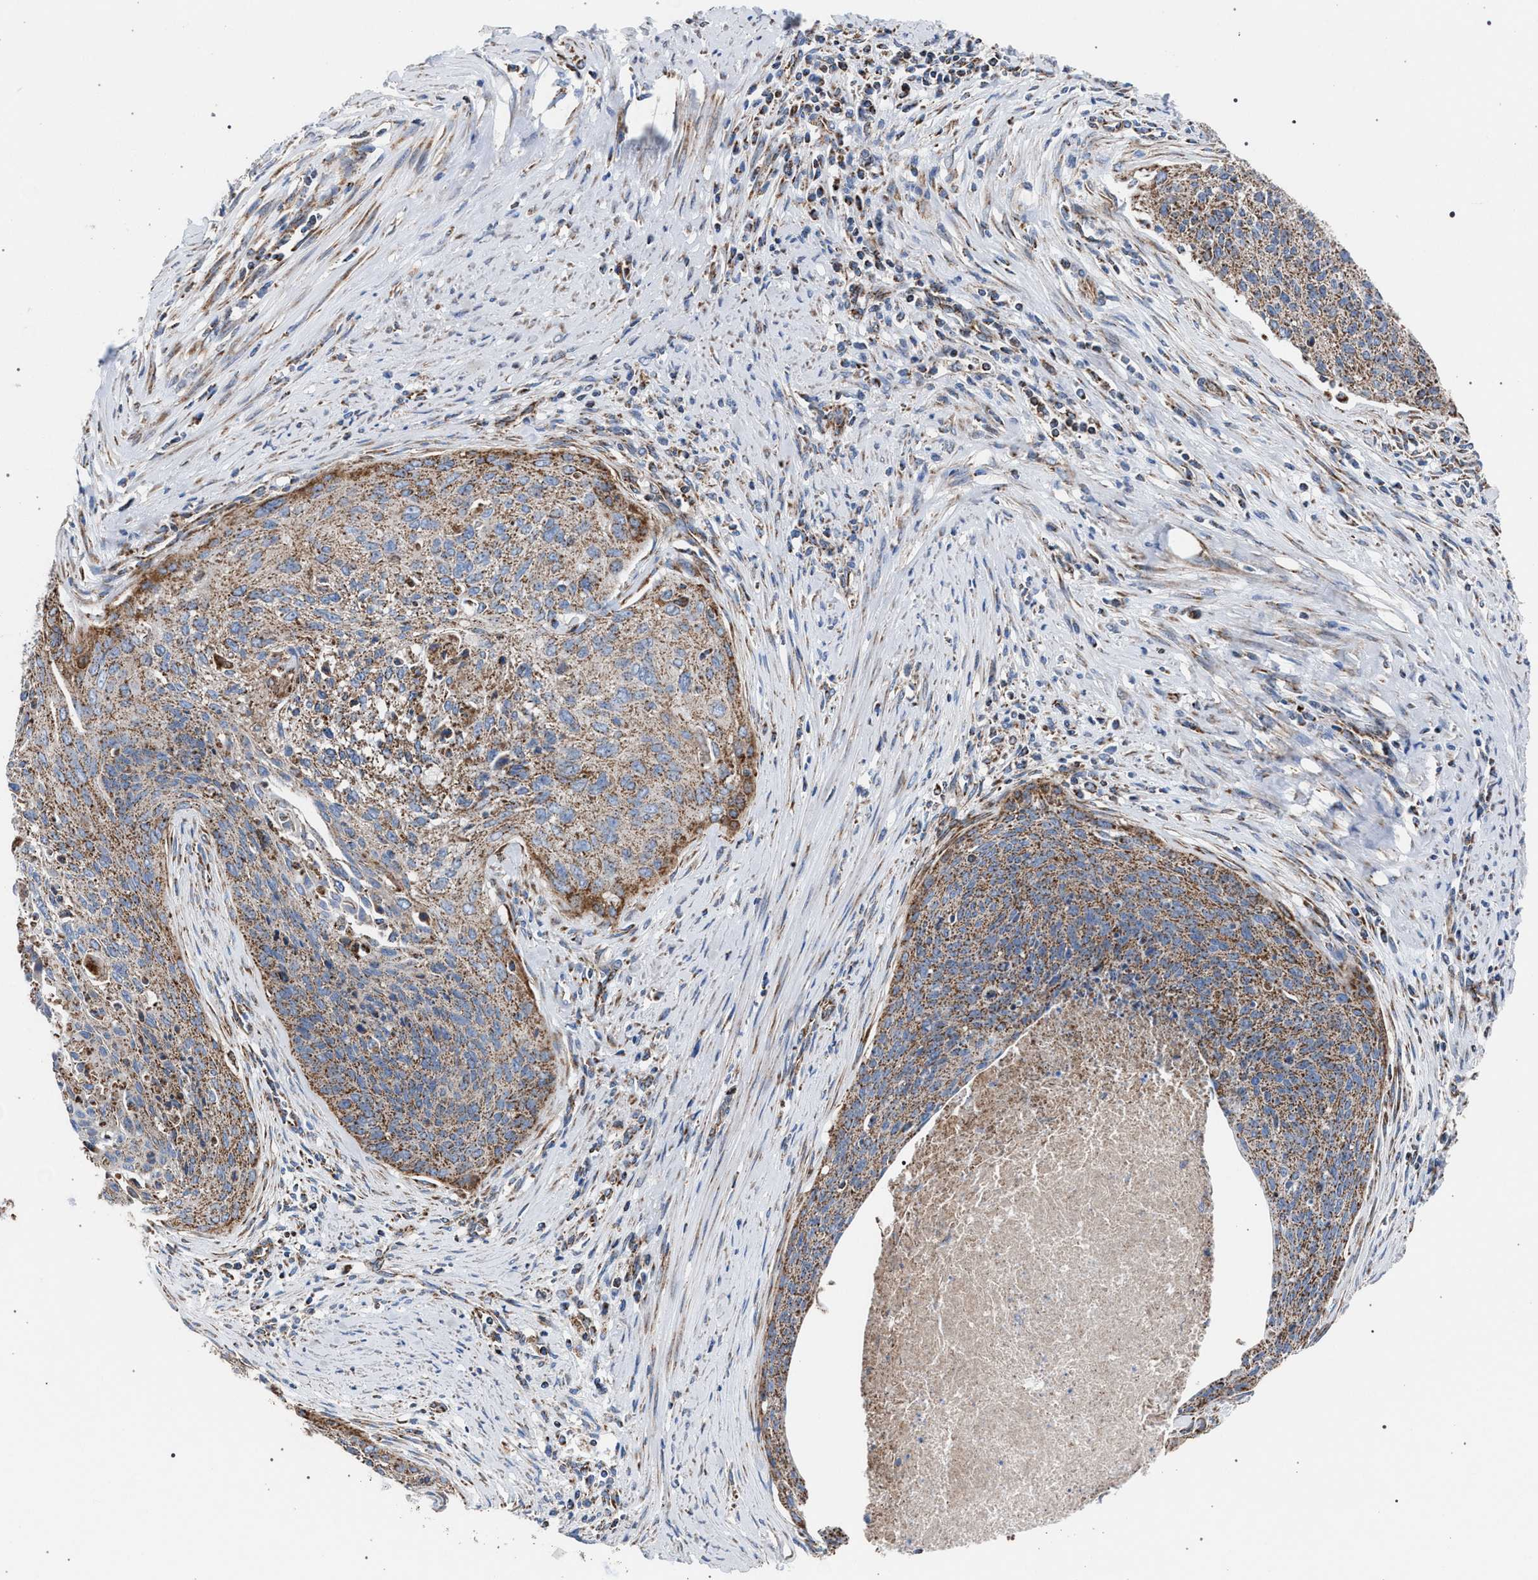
{"staining": {"intensity": "weak", "quantity": "25%-75%", "location": "cytoplasmic/membranous"}, "tissue": "cervical cancer", "cell_type": "Tumor cells", "image_type": "cancer", "snomed": [{"axis": "morphology", "description": "Squamous cell carcinoma, NOS"}, {"axis": "topography", "description": "Cervix"}], "caption": "DAB immunohistochemical staining of cervical cancer (squamous cell carcinoma) shows weak cytoplasmic/membranous protein expression in approximately 25%-75% of tumor cells.", "gene": "VPS13A", "patient": {"sex": "female", "age": 55}}